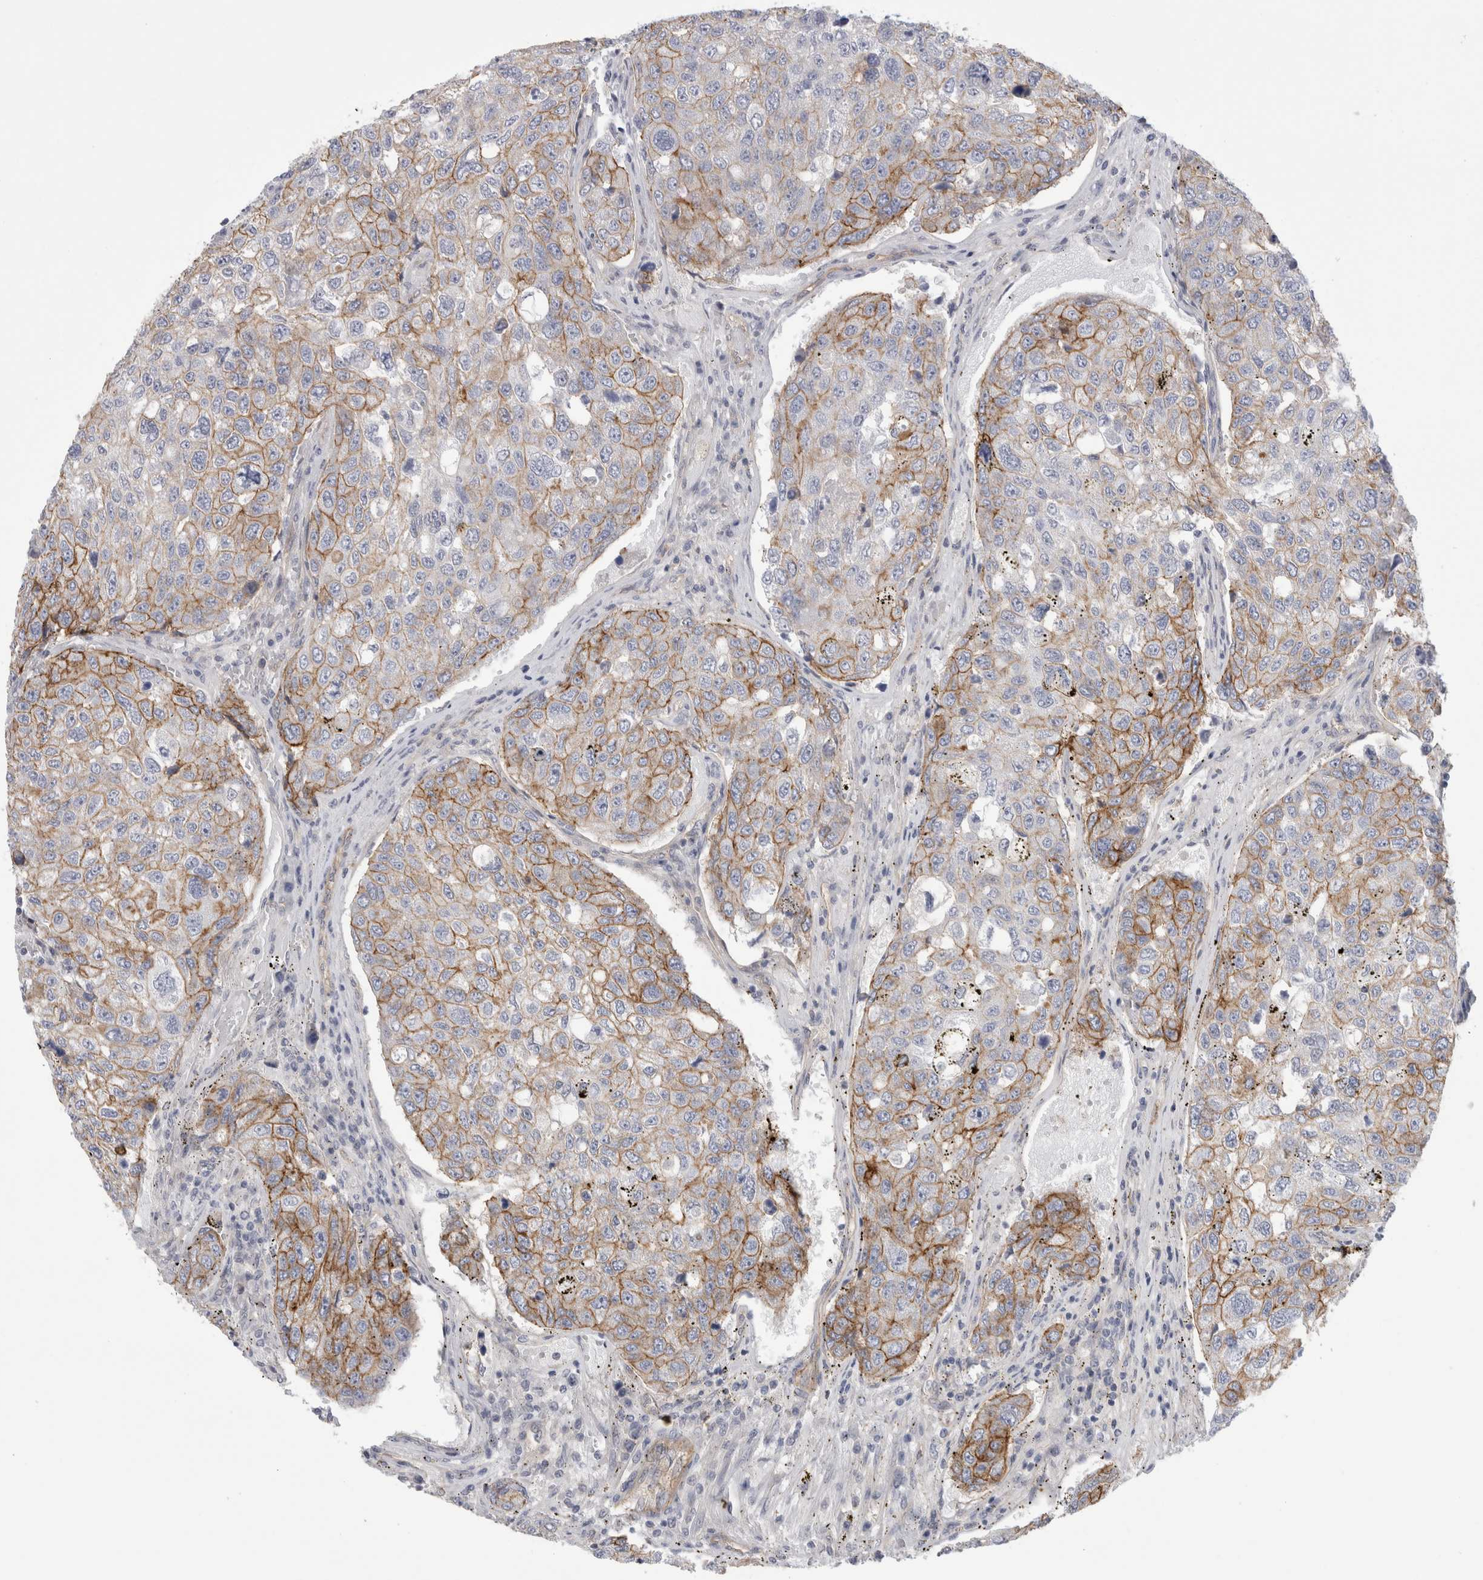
{"staining": {"intensity": "moderate", "quantity": ">75%", "location": "cytoplasmic/membranous"}, "tissue": "urothelial cancer", "cell_type": "Tumor cells", "image_type": "cancer", "snomed": [{"axis": "morphology", "description": "Urothelial carcinoma, High grade"}, {"axis": "topography", "description": "Lymph node"}, {"axis": "topography", "description": "Urinary bladder"}], "caption": "About >75% of tumor cells in human urothelial carcinoma (high-grade) reveal moderate cytoplasmic/membranous protein staining as visualized by brown immunohistochemical staining.", "gene": "VANGL1", "patient": {"sex": "male", "age": 51}}